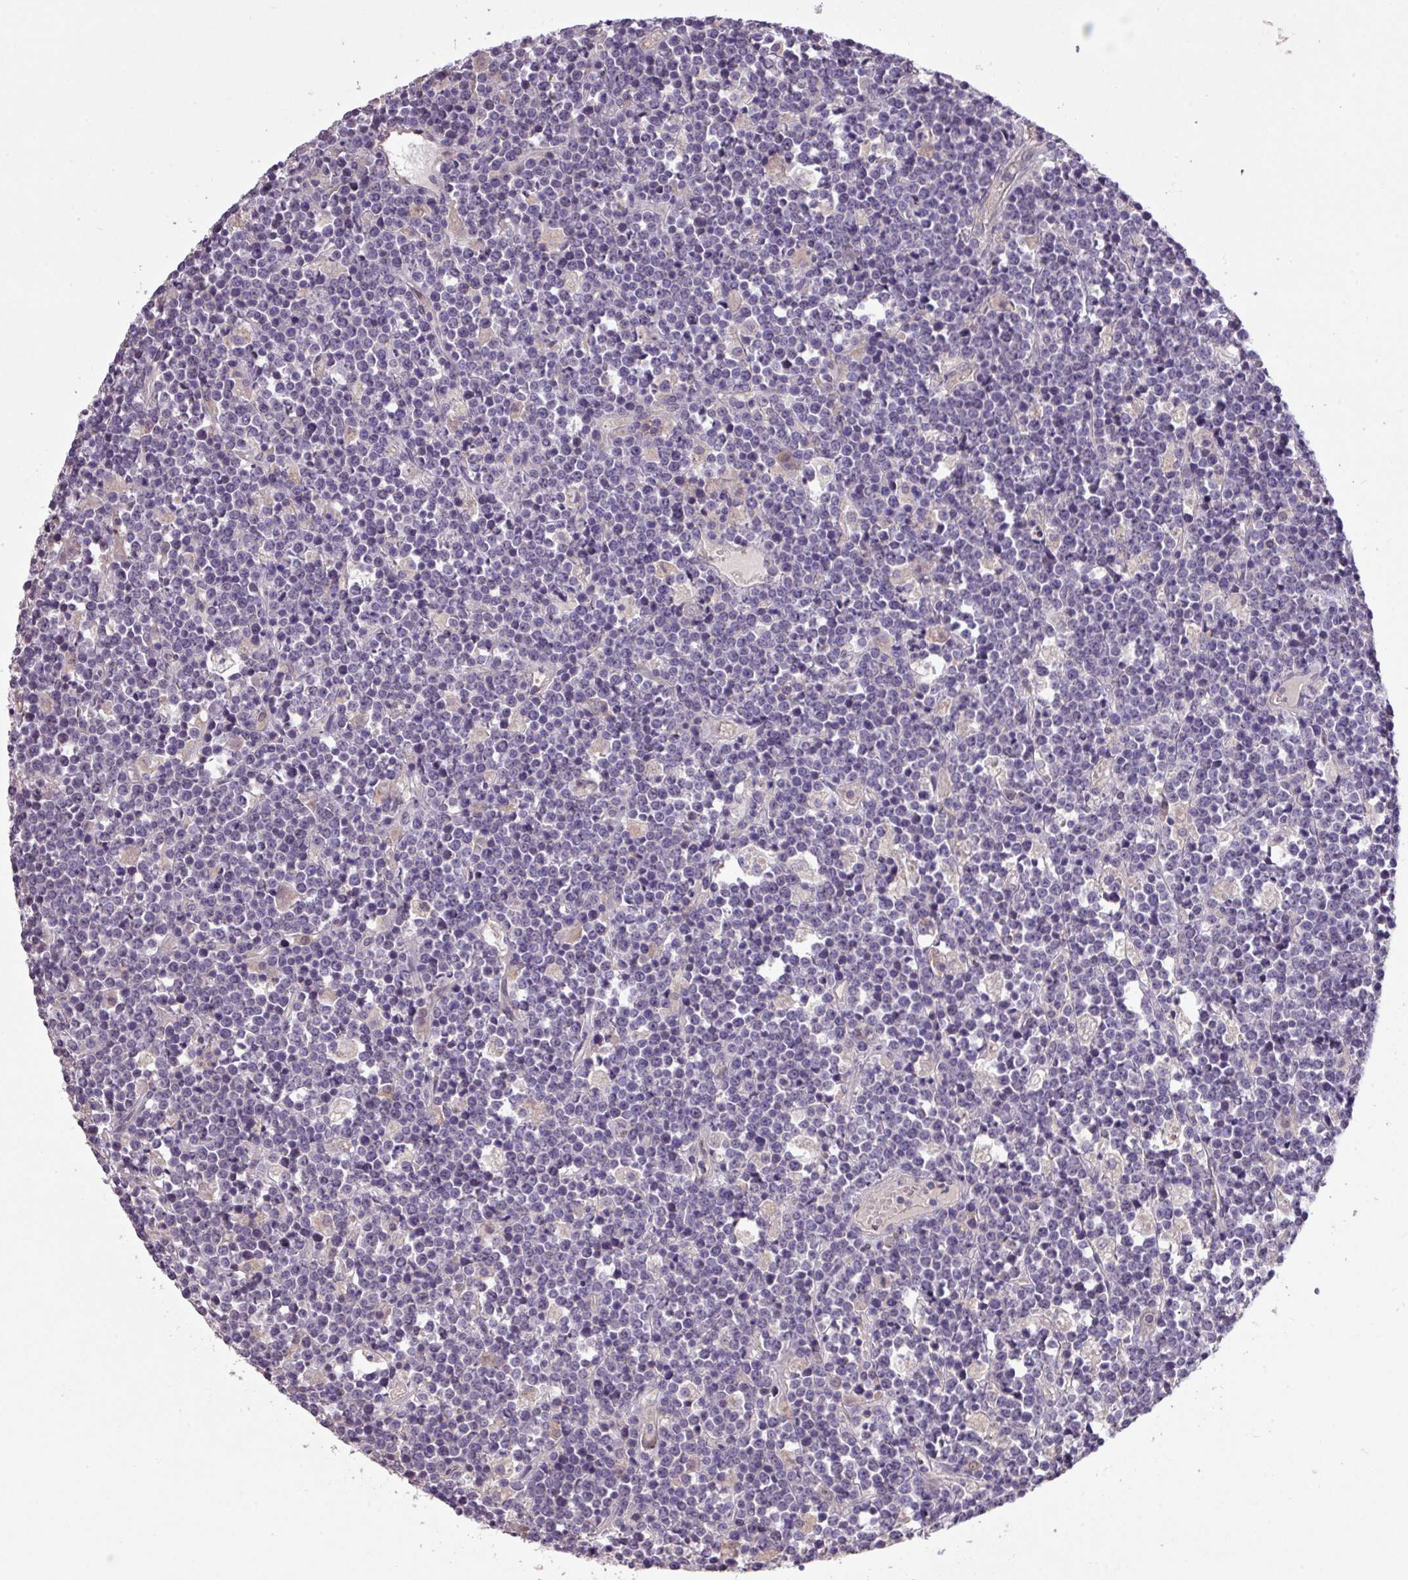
{"staining": {"intensity": "negative", "quantity": "none", "location": "none"}, "tissue": "lymphoma", "cell_type": "Tumor cells", "image_type": "cancer", "snomed": [{"axis": "morphology", "description": "Malignant lymphoma, non-Hodgkin's type, High grade"}, {"axis": "topography", "description": "Ovary"}], "caption": "Immunohistochemical staining of lymphoma reveals no significant positivity in tumor cells.", "gene": "PRADC1", "patient": {"sex": "female", "age": 56}}